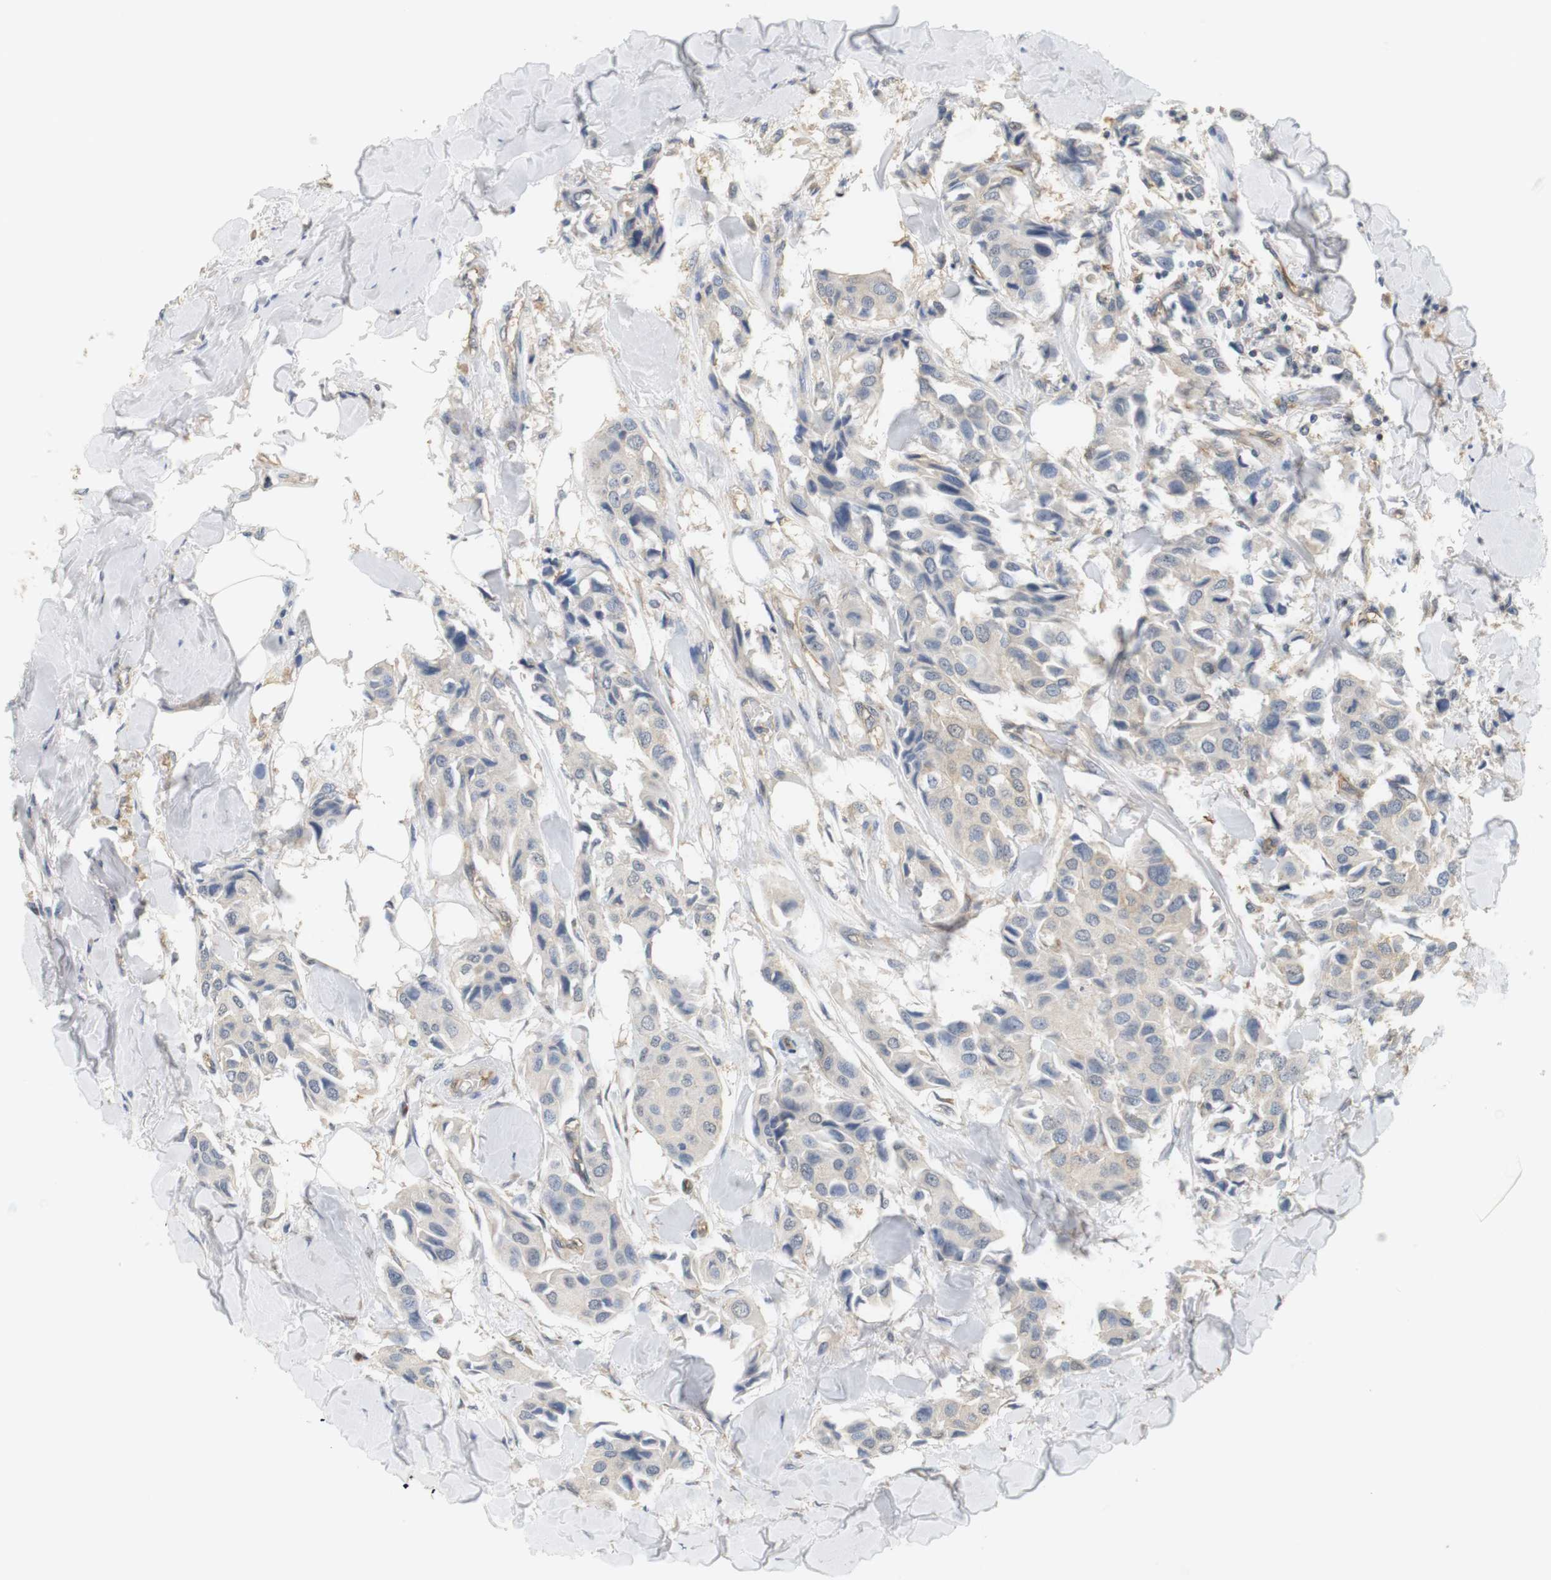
{"staining": {"intensity": "negative", "quantity": "none", "location": "none"}, "tissue": "breast cancer", "cell_type": "Tumor cells", "image_type": "cancer", "snomed": [{"axis": "morphology", "description": "Duct carcinoma"}, {"axis": "topography", "description": "Breast"}], "caption": "Tumor cells are negative for protein expression in human breast cancer.", "gene": "OSR1", "patient": {"sex": "female", "age": 80}}